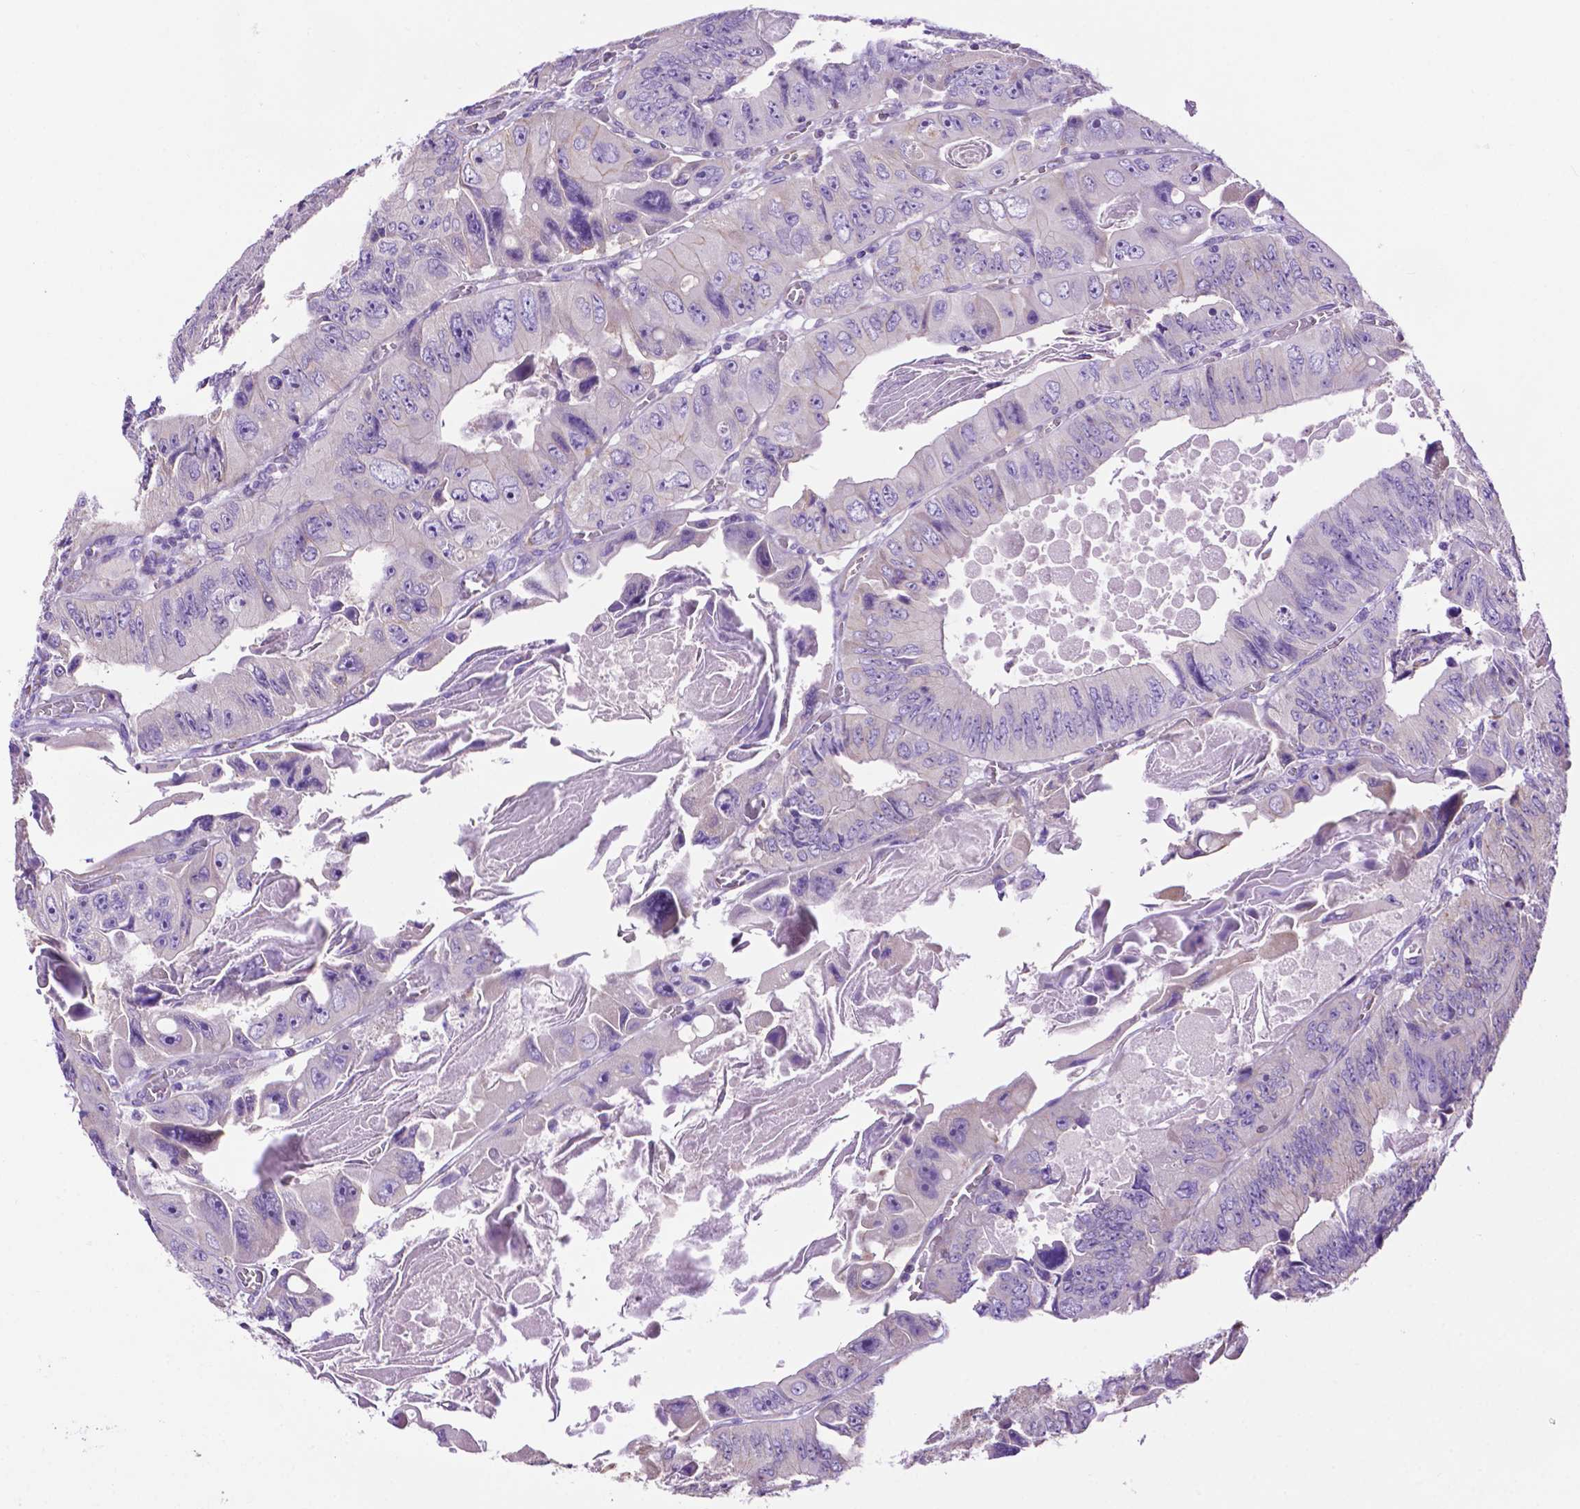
{"staining": {"intensity": "negative", "quantity": "none", "location": "none"}, "tissue": "colorectal cancer", "cell_type": "Tumor cells", "image_type": "cancer", "snomed": [{"axis": "morphology", "description": "Adenocarcinoma, NOS"}, {"axis": "topography", "description": "Colon"}], "caption": "This photomicrograph is of colorectal cancer stained with immunohistochemistry to label a protein in brown with the nuclei are counter-stained blue. There is no positivity in tumor cells.", "gene": "PHYHIP", "patient": {"sex": "female", "age": 84}}